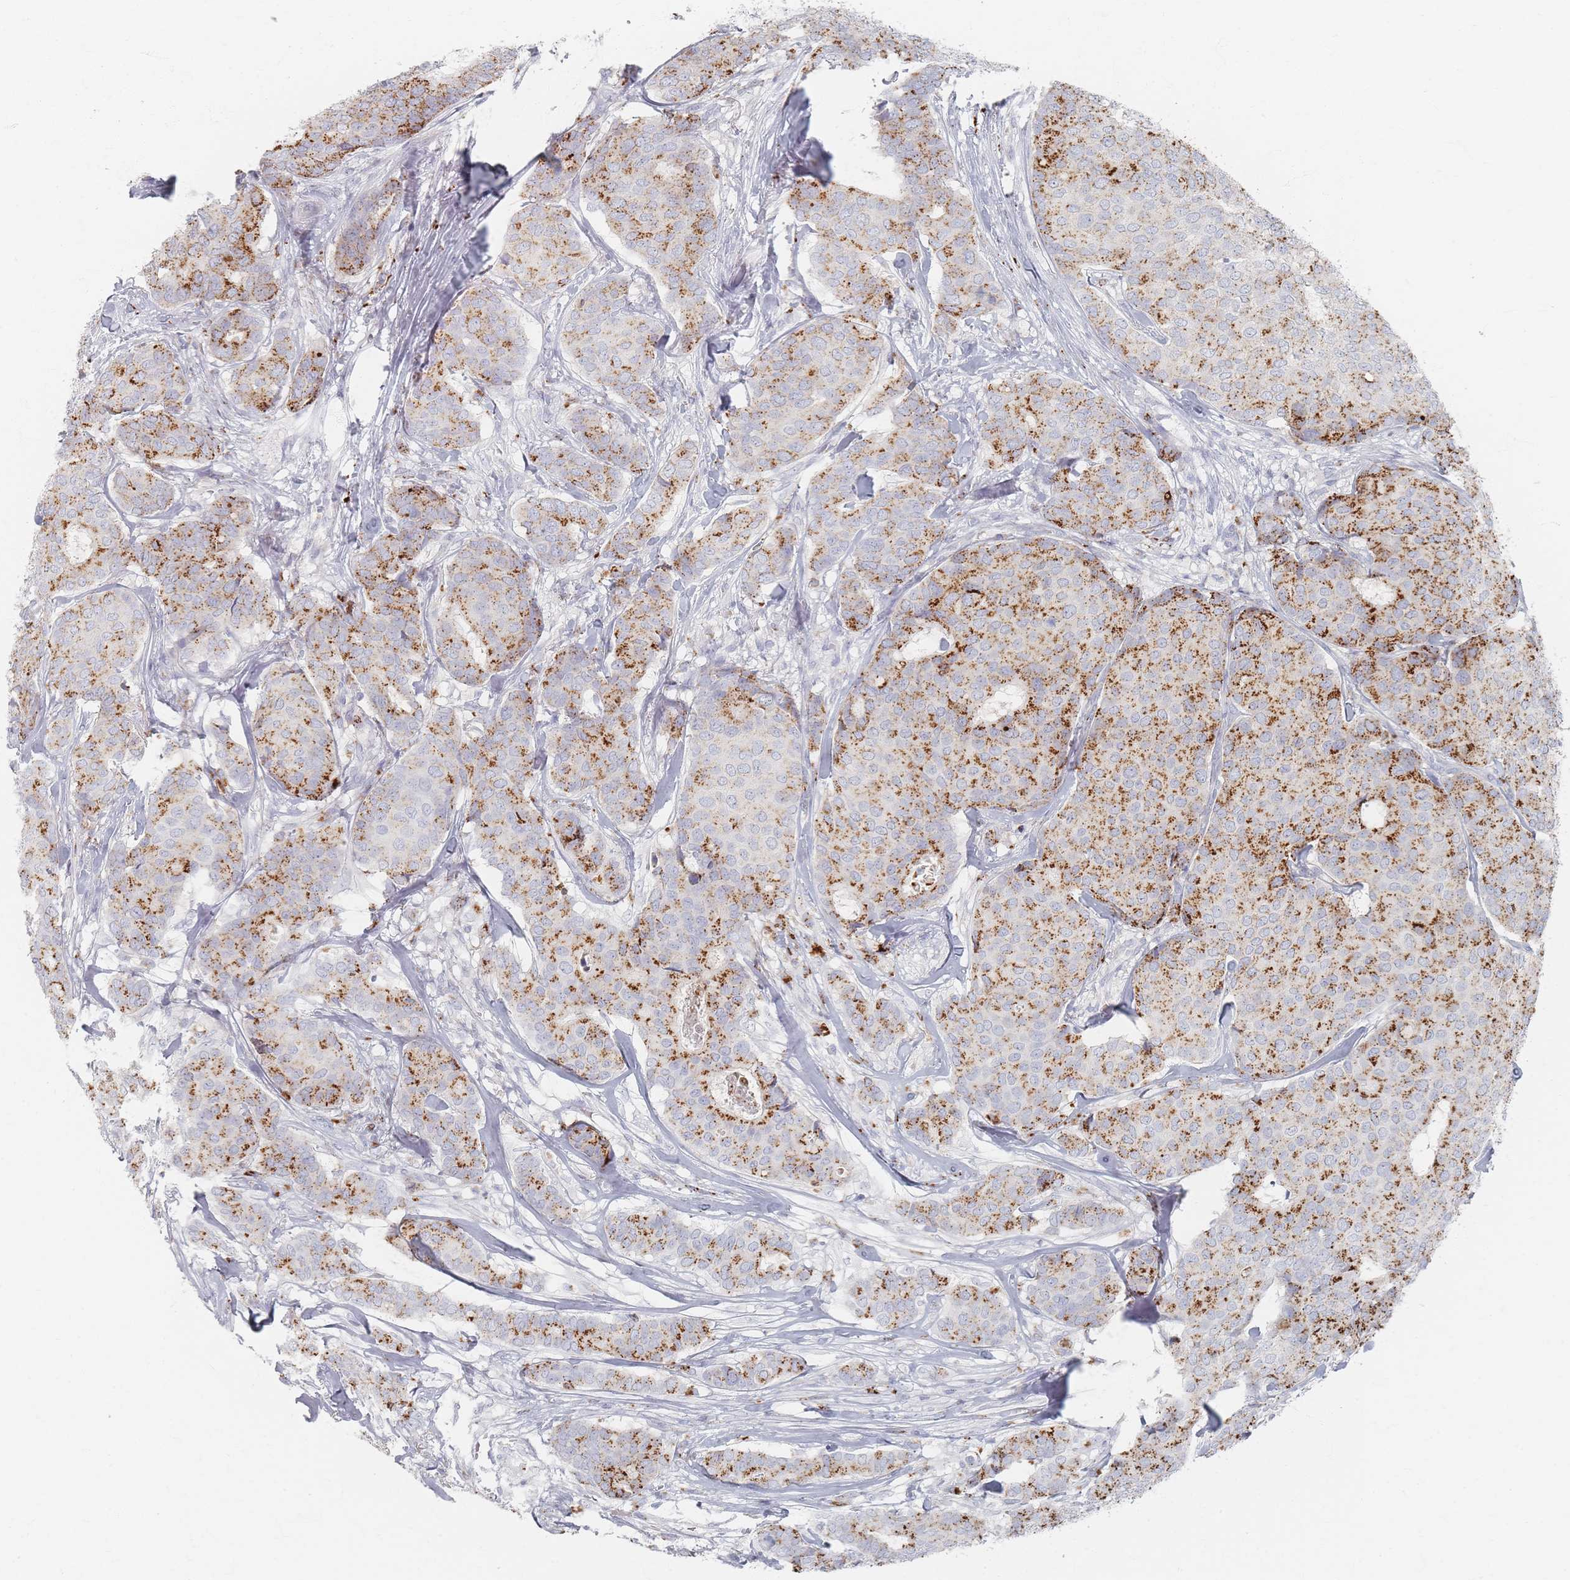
{"staining": {"intensity": "strong", "quantity": ">75%", "location": "cytoplasmic/membranous"}, "tissue": "breast cancer", "cell_type": "Tumor cells", "image_type": "cancer", "snomed": [{"axis": "morphology", "description": "Duct carcinoma"}, {"axis": "topography", "description": "Breast"}], "caption": "This is an image of immunohistochemistry (IHC) staining of intraductal carcinoma (breast), which shows strong positivity in the cytoplasmic/membranous of tumor cells.", "gene": "SLC2A11", "patient": {"sex": "female", "age": 75}}